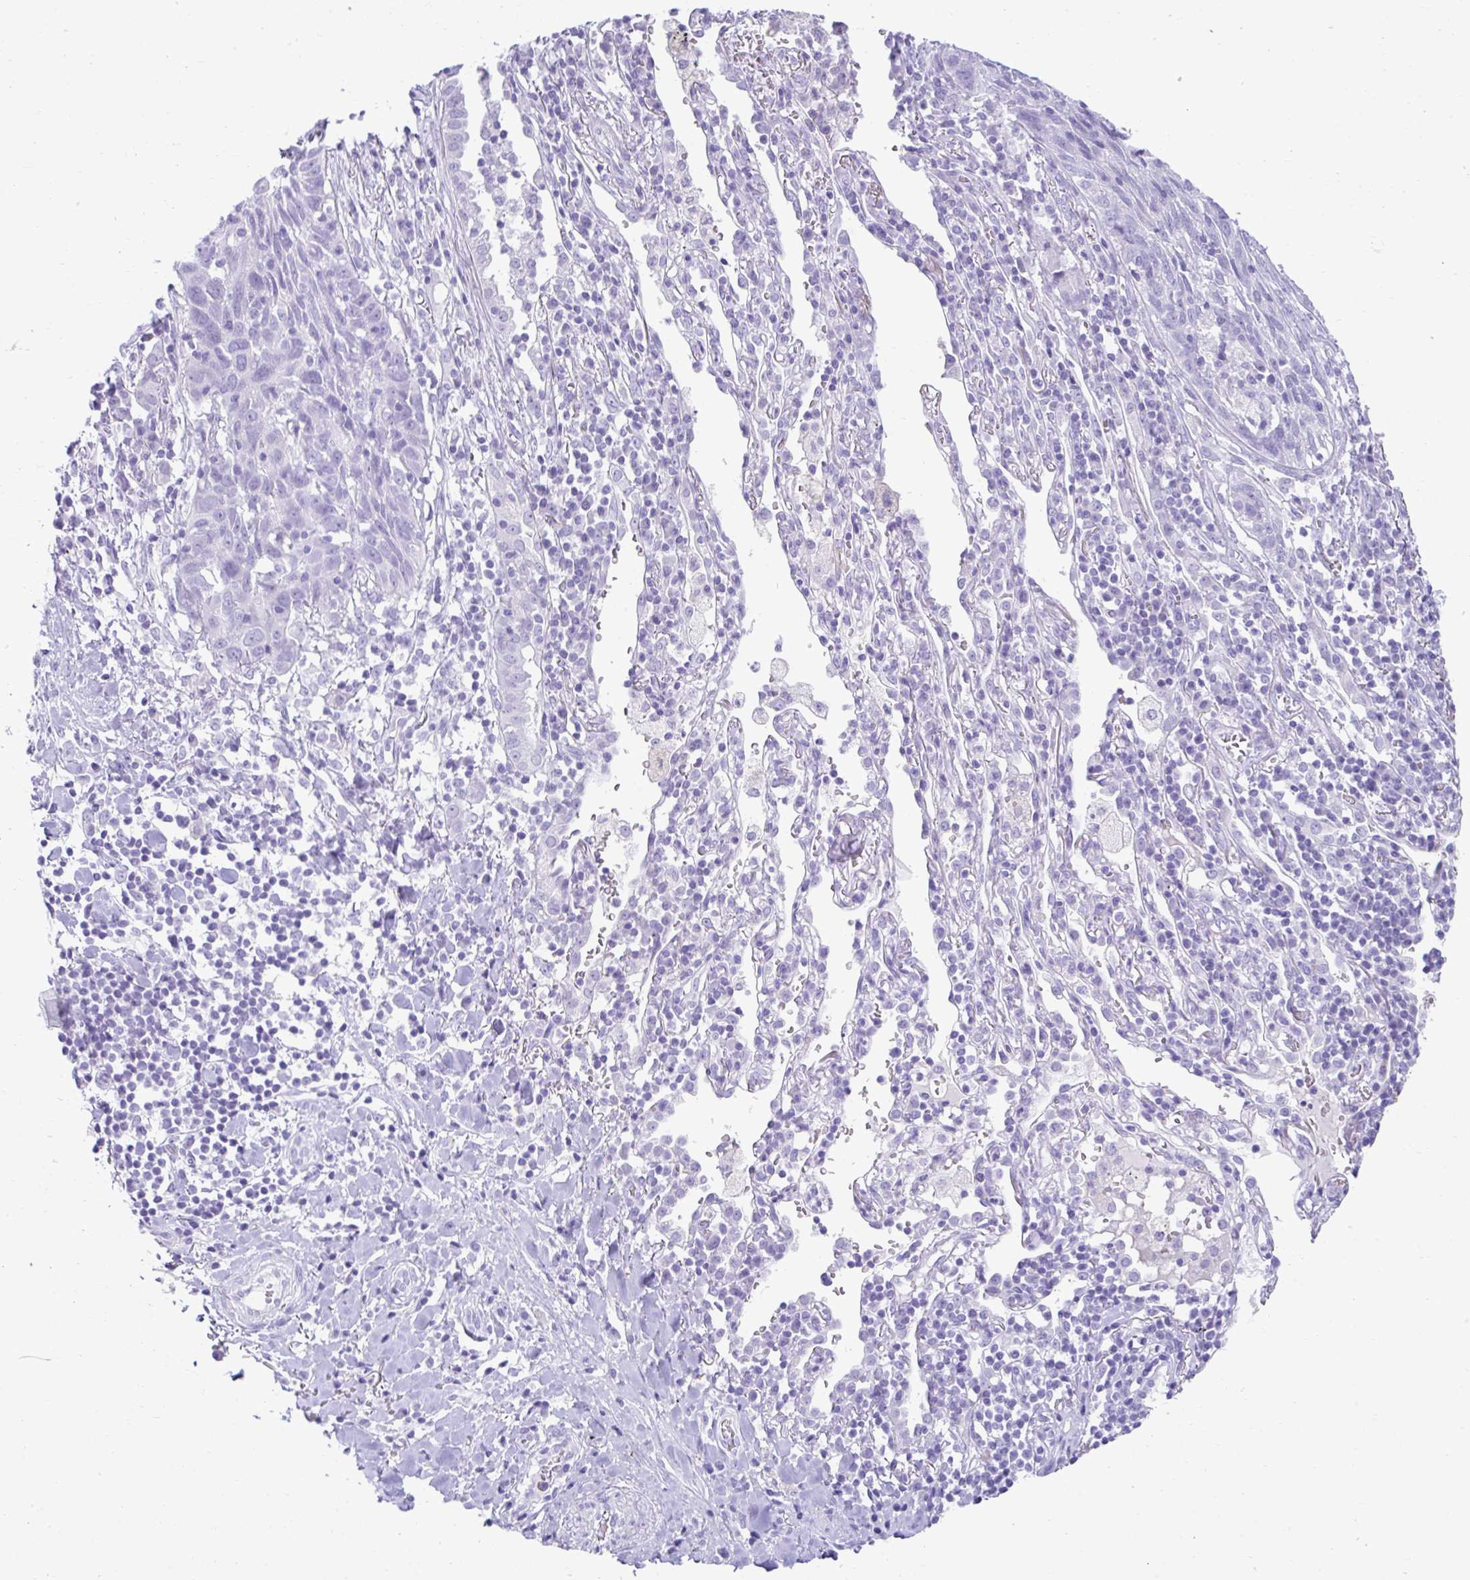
{"staining": {"intensity": "negative", "quantity": "none", "location": "none"}, "tissue": "lung cancer", "cell_type": "Tumor cells", "image_type": "cancer", "snomed": [{"axis": "morphology", "description": "Squamous cell carcinoma, NOS"}, {"axis": "topography", "description": "Lung"}], "caption": "High power microscopy image of an immunohistochemistry photomicrograph of lung squamous cell carcinoma, revealing no significant expression in tumor cells.", "gene": "PSCA", "patient": {"sex": "female", "age": 66}}